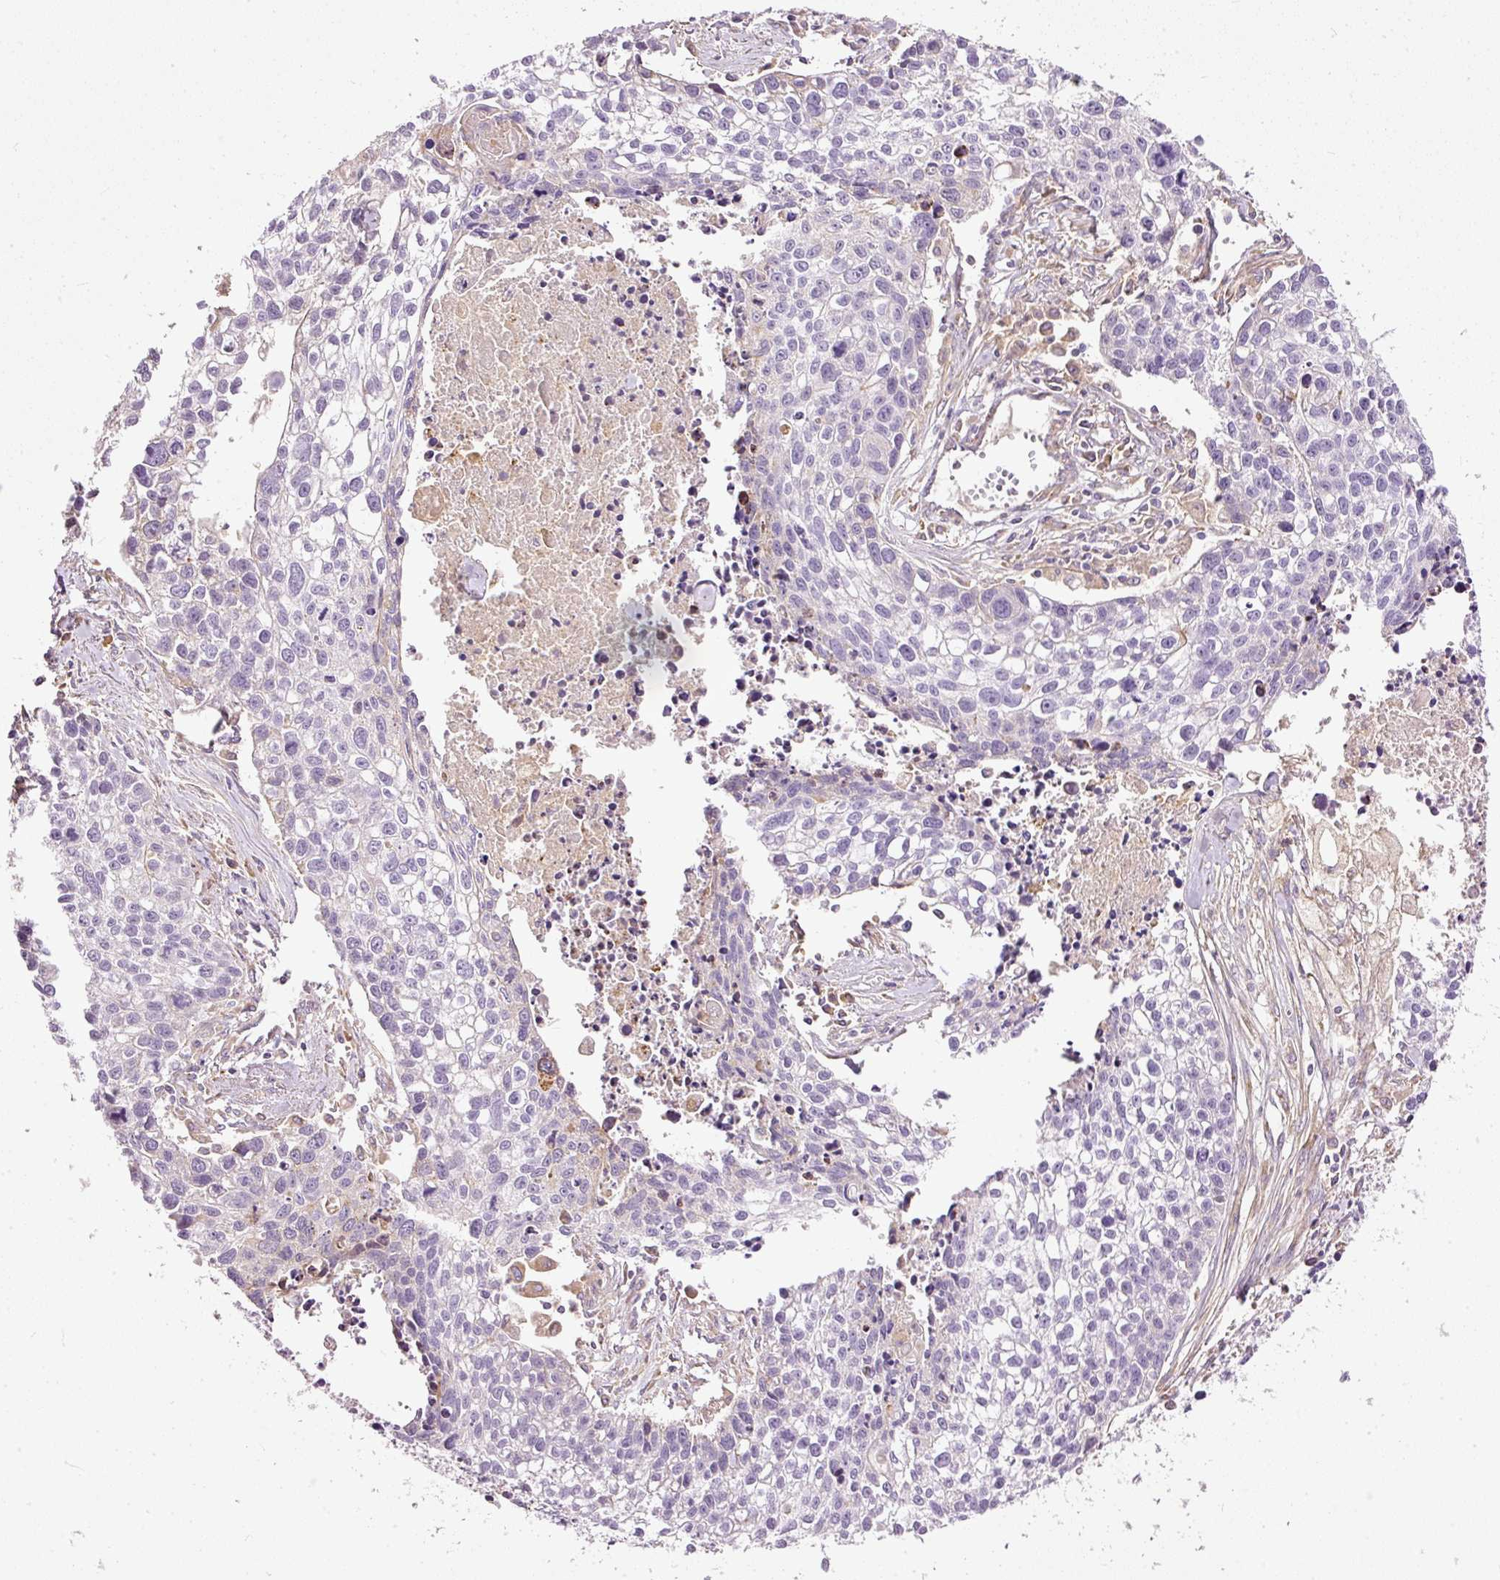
{"staining": {"intensity": "negative", "quantity": "none", "location": "none"}, "tissue": "lung cancer", "cell_type": "Tumor cells", "image_type": "cancer", "snomed": [{"axis": "morphology", "description": "Squamous cell carcinoma, NOS"}, {"axis": "topography", "description": "Lung"}], "caption": "A high-resolution micrograph shows IHC staining of lung squamous cell carcinoma, which shows no significant positivity in tumor cells.", "gene": "PAQR9", "patient": {"sex": "male", "age": 74}}